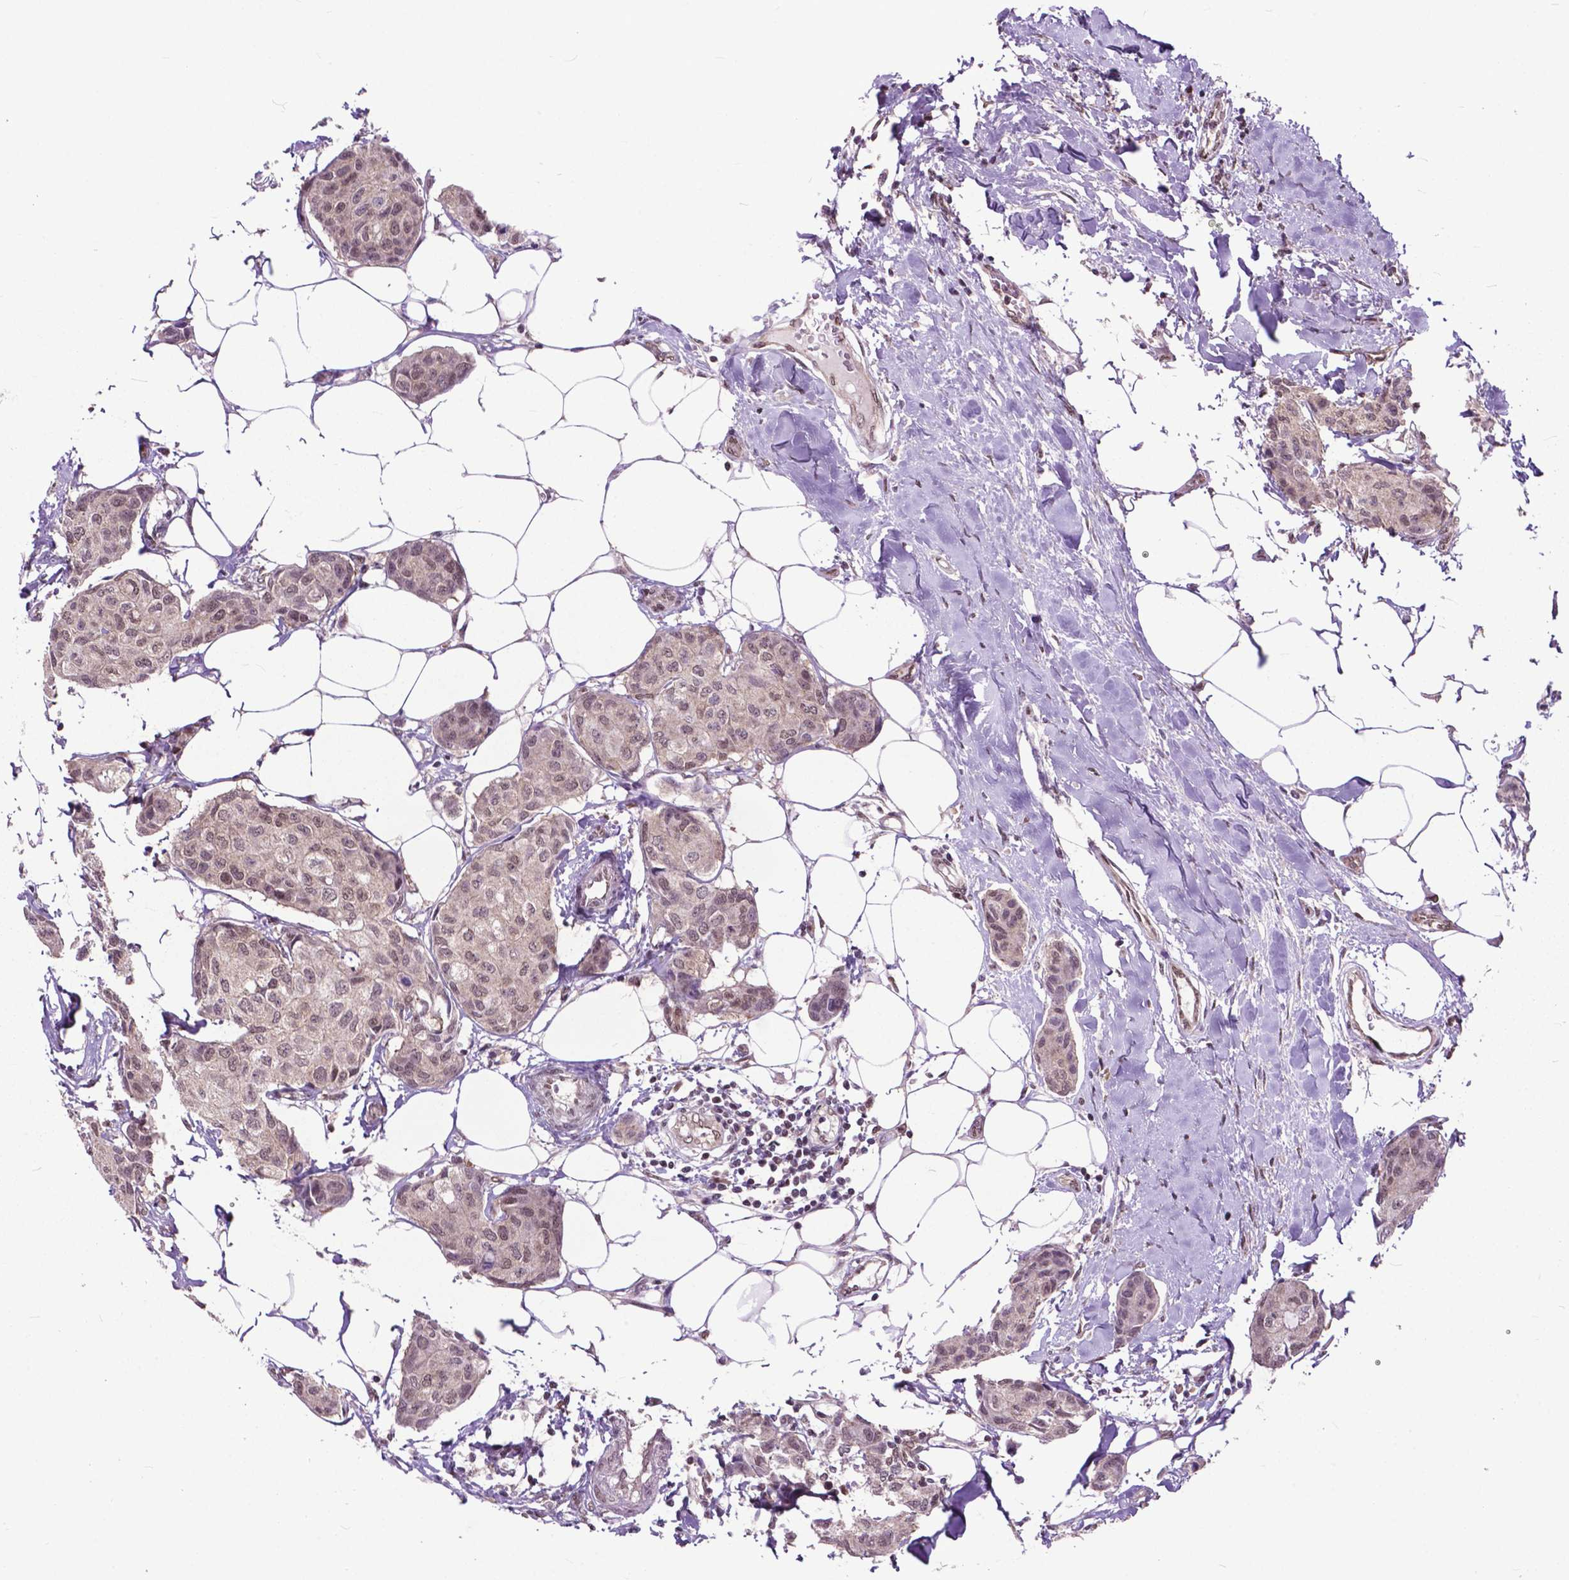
{"staining": {"intensity": "weak", "quantity": ">75%", "location": "nuclear"}, "tissue": "breast cancer", "cell_type": "Tumor cells", "image_type": "cancer", "snomed": [{"axis": "morphology", "description": "Duct carcinoma"}, {"axis": "topography", "description": "Breast"}], "caption": "A photomicrograph of breast intraductal carcinoma stained for a protein exhibits weak nuclear brown staining in tumor cells. (DAB = brown stain, brightfield microscopy at high magnification).", "gene": "FAF1", "patient": {"sex": "female", "age": 80}}